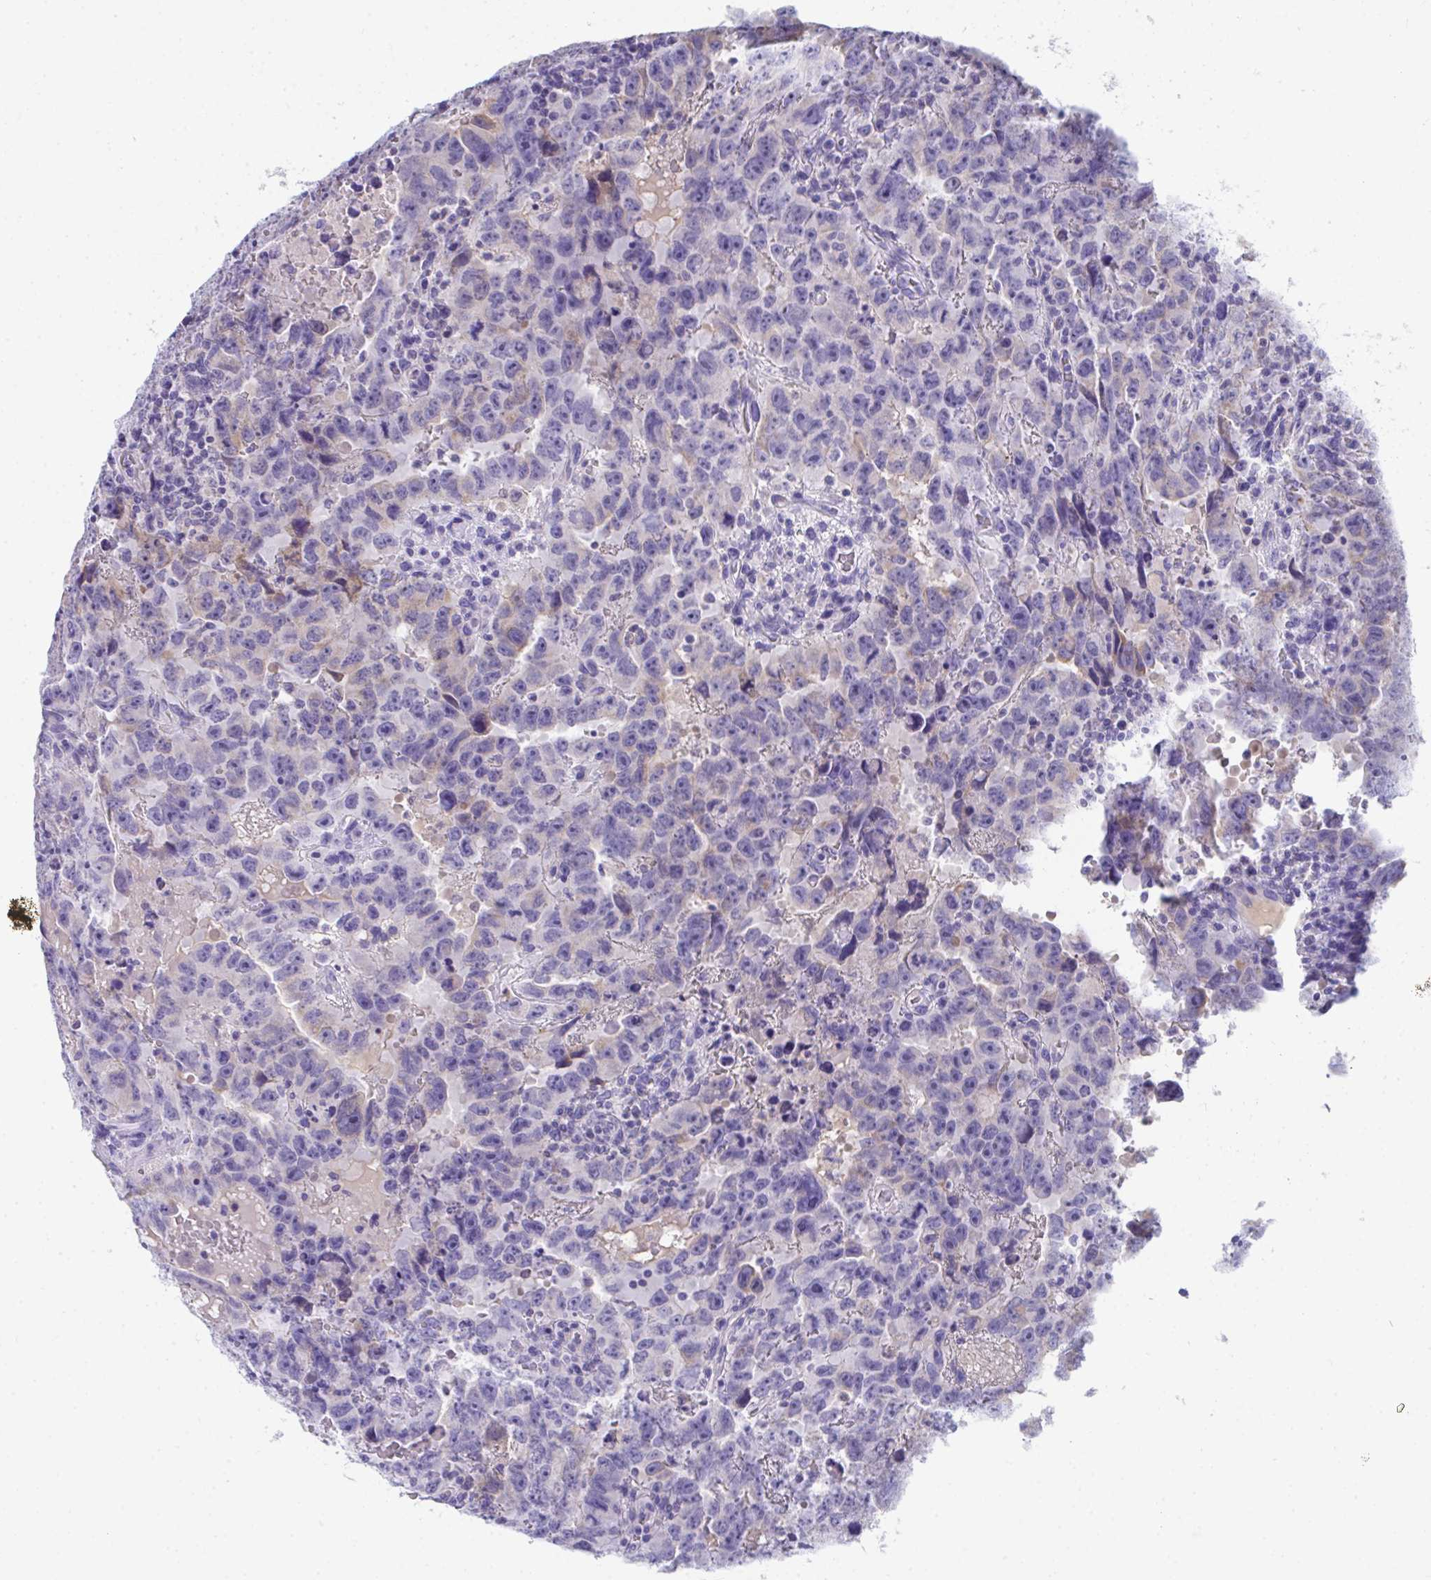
{"staining": {"intensity": "weak", "quantity": "<25%", "location": "cytoplasmic/membranous"}, "tissue": "testis cancer", "cell_type": "Tumor cells", "image_type": "cancer", "snomed": [{"axis": "morphology", "description": "Carcinoma, Embryonal, NOS"}, {"axis": "topography", "description": "Testis"}], "caption": "Immunohistochemical staining of human testis cancer (embryonal carcinoma) displays no significant positivity in tumor cells.", "gene": "COA5", "patient": {"sex": "male", "age": 24}}